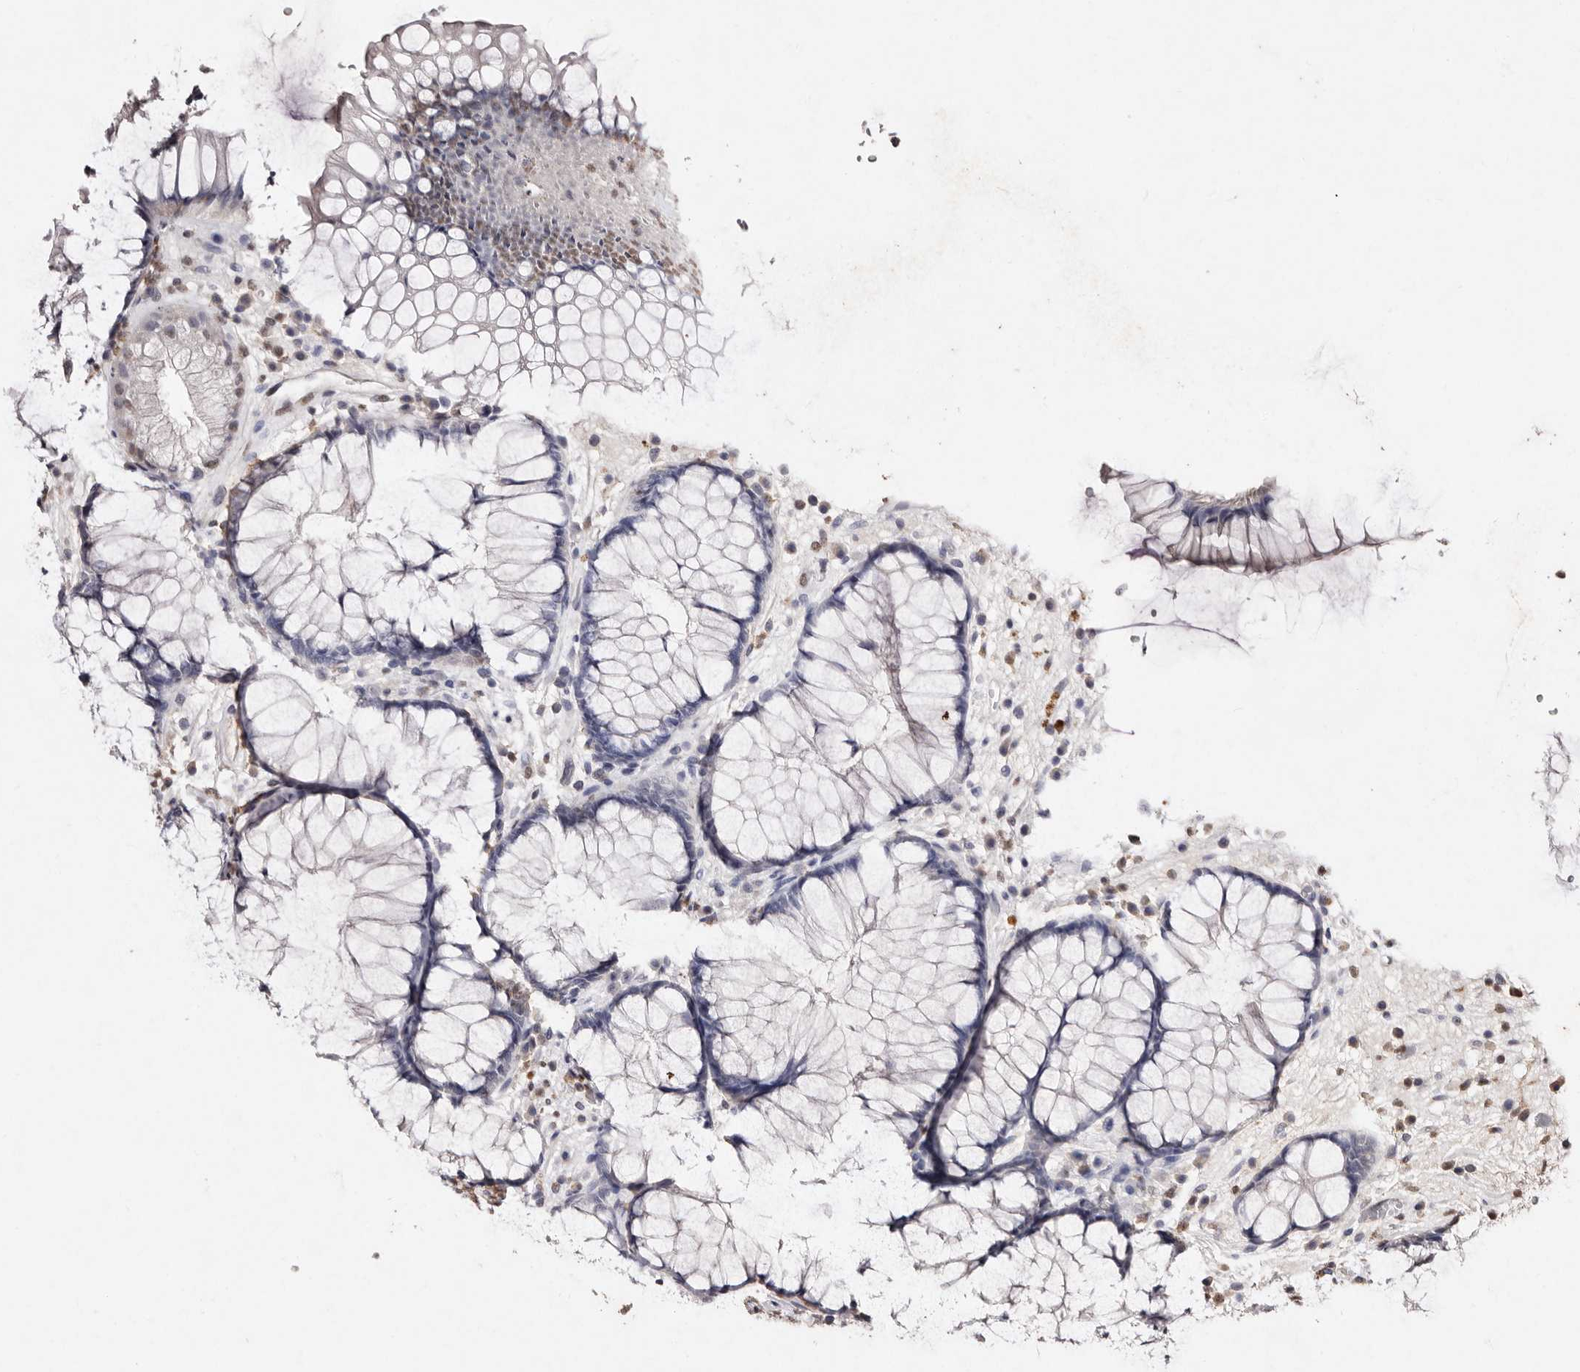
{"staining": {"intensity": "weak", "quantity": "<25%", "location": "nuclear"}, "tissue": "rectum", "cell_type": "Glandular cells", "image_type": "normal", "snomed": [{"axis": "morphology", "description": "Normal tissue, NOS"}, {"axis": "topography", "description": "Rectum"}], "caption": "There is no significant staining in glandular cells of rectum. Brightfield microscopy of immunohistochemistry stained with DAB (3,3'-diaminobenzidine) (brown) and hematoxylin (blue), captured at high magnification.", "gene": "ERBB4", "patient": {"sex": "male", "age": 51}}